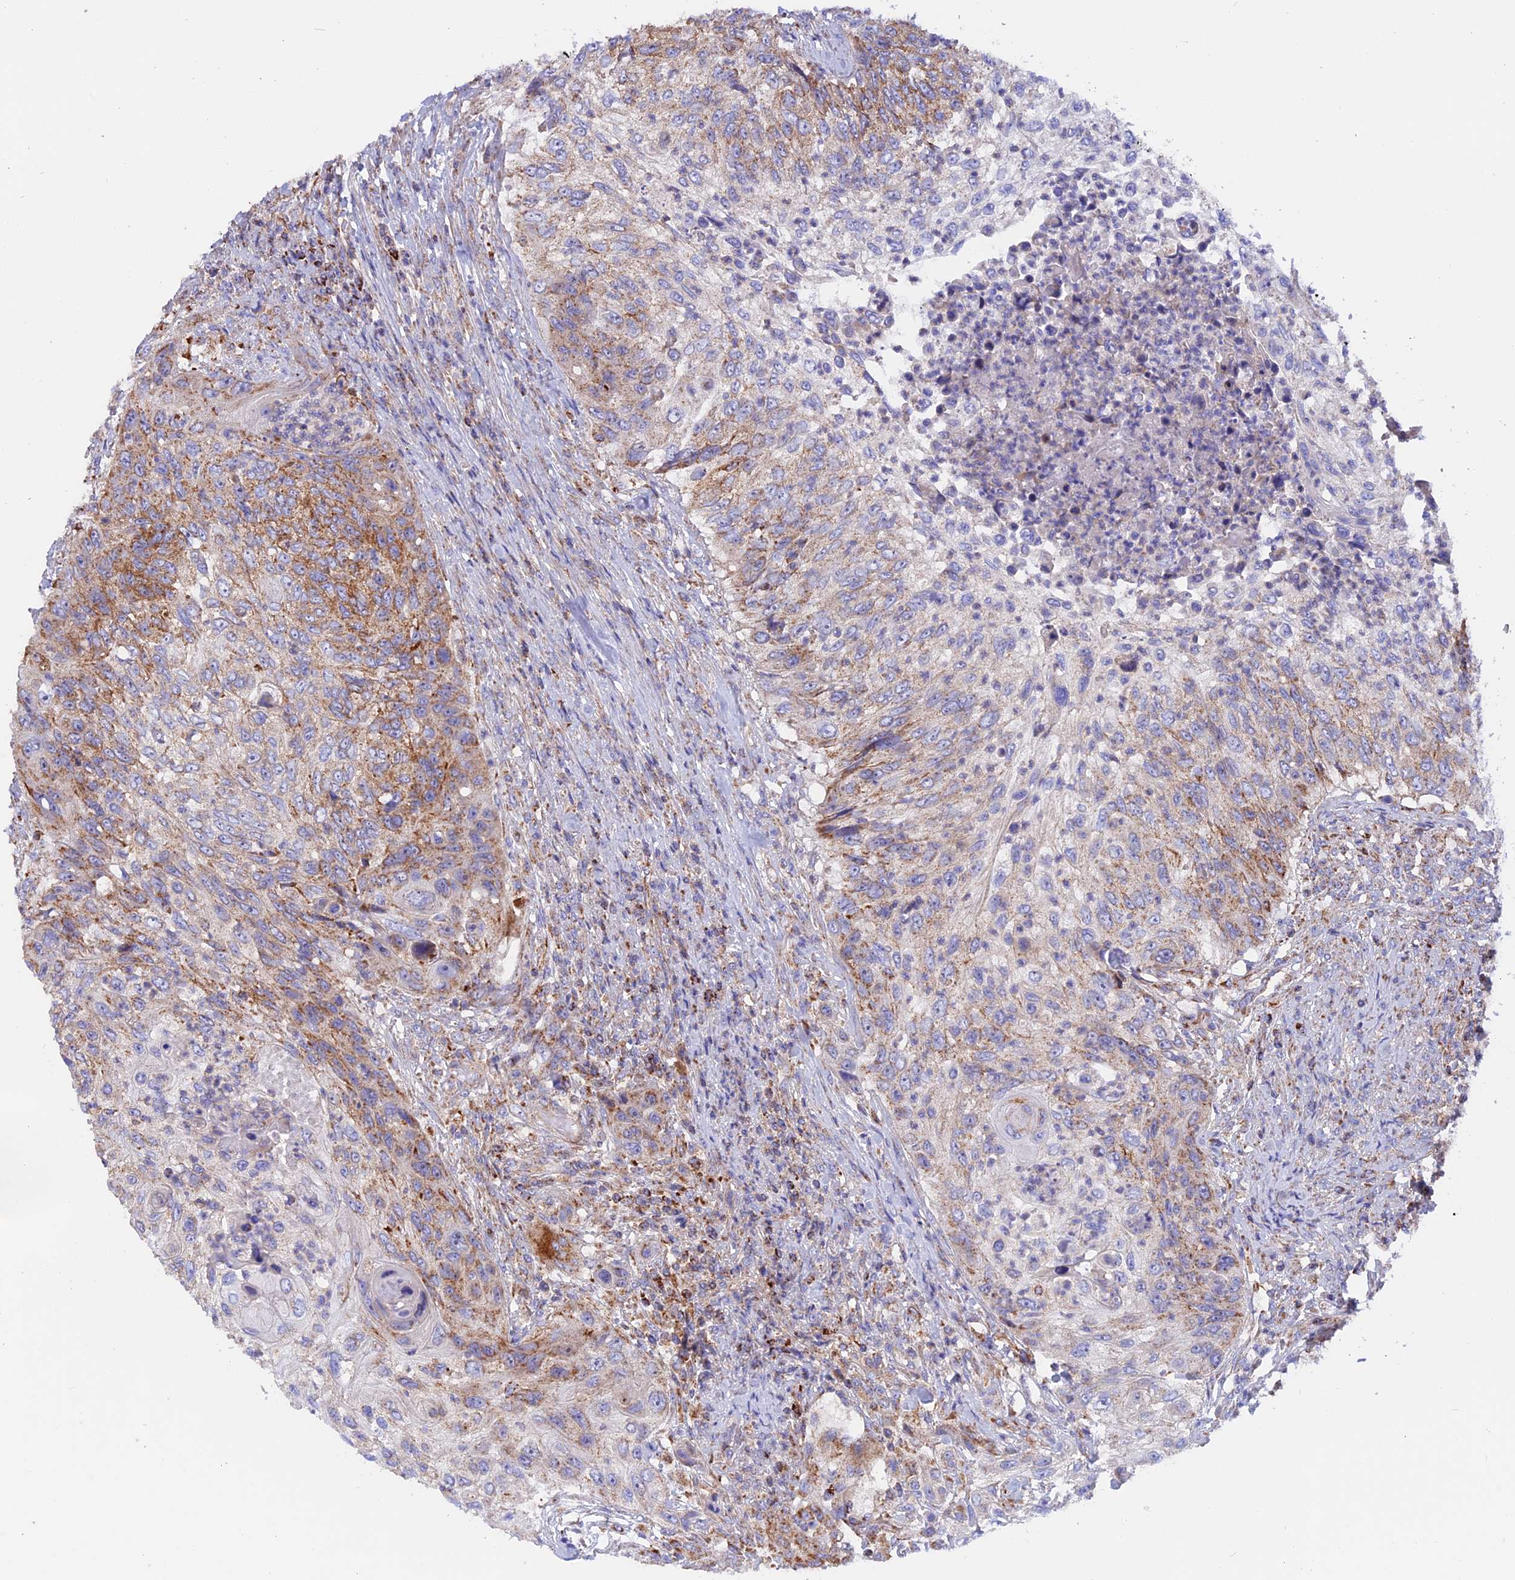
{"staining": {"intensity": "moderate", "quantity": ">75%", "location": "cytoplasmic/membranous"}, "tissue": "urothelial cancer", "cell_type": "Tumor cells", "image_type": "cancer", "snomed": [{"axis": "morphology", "description": "Urothelial carcinoma, High grade"}, {"axis": "topography", "description": "Urinary bladder"}], "caption": "An image of urothelial cancer stained for a protein exhibits moderate cytoplasmic/membranous brown staining in tumor cells.", "gene": "GCDH", "patient": {"sex": "female", "age": 60}}